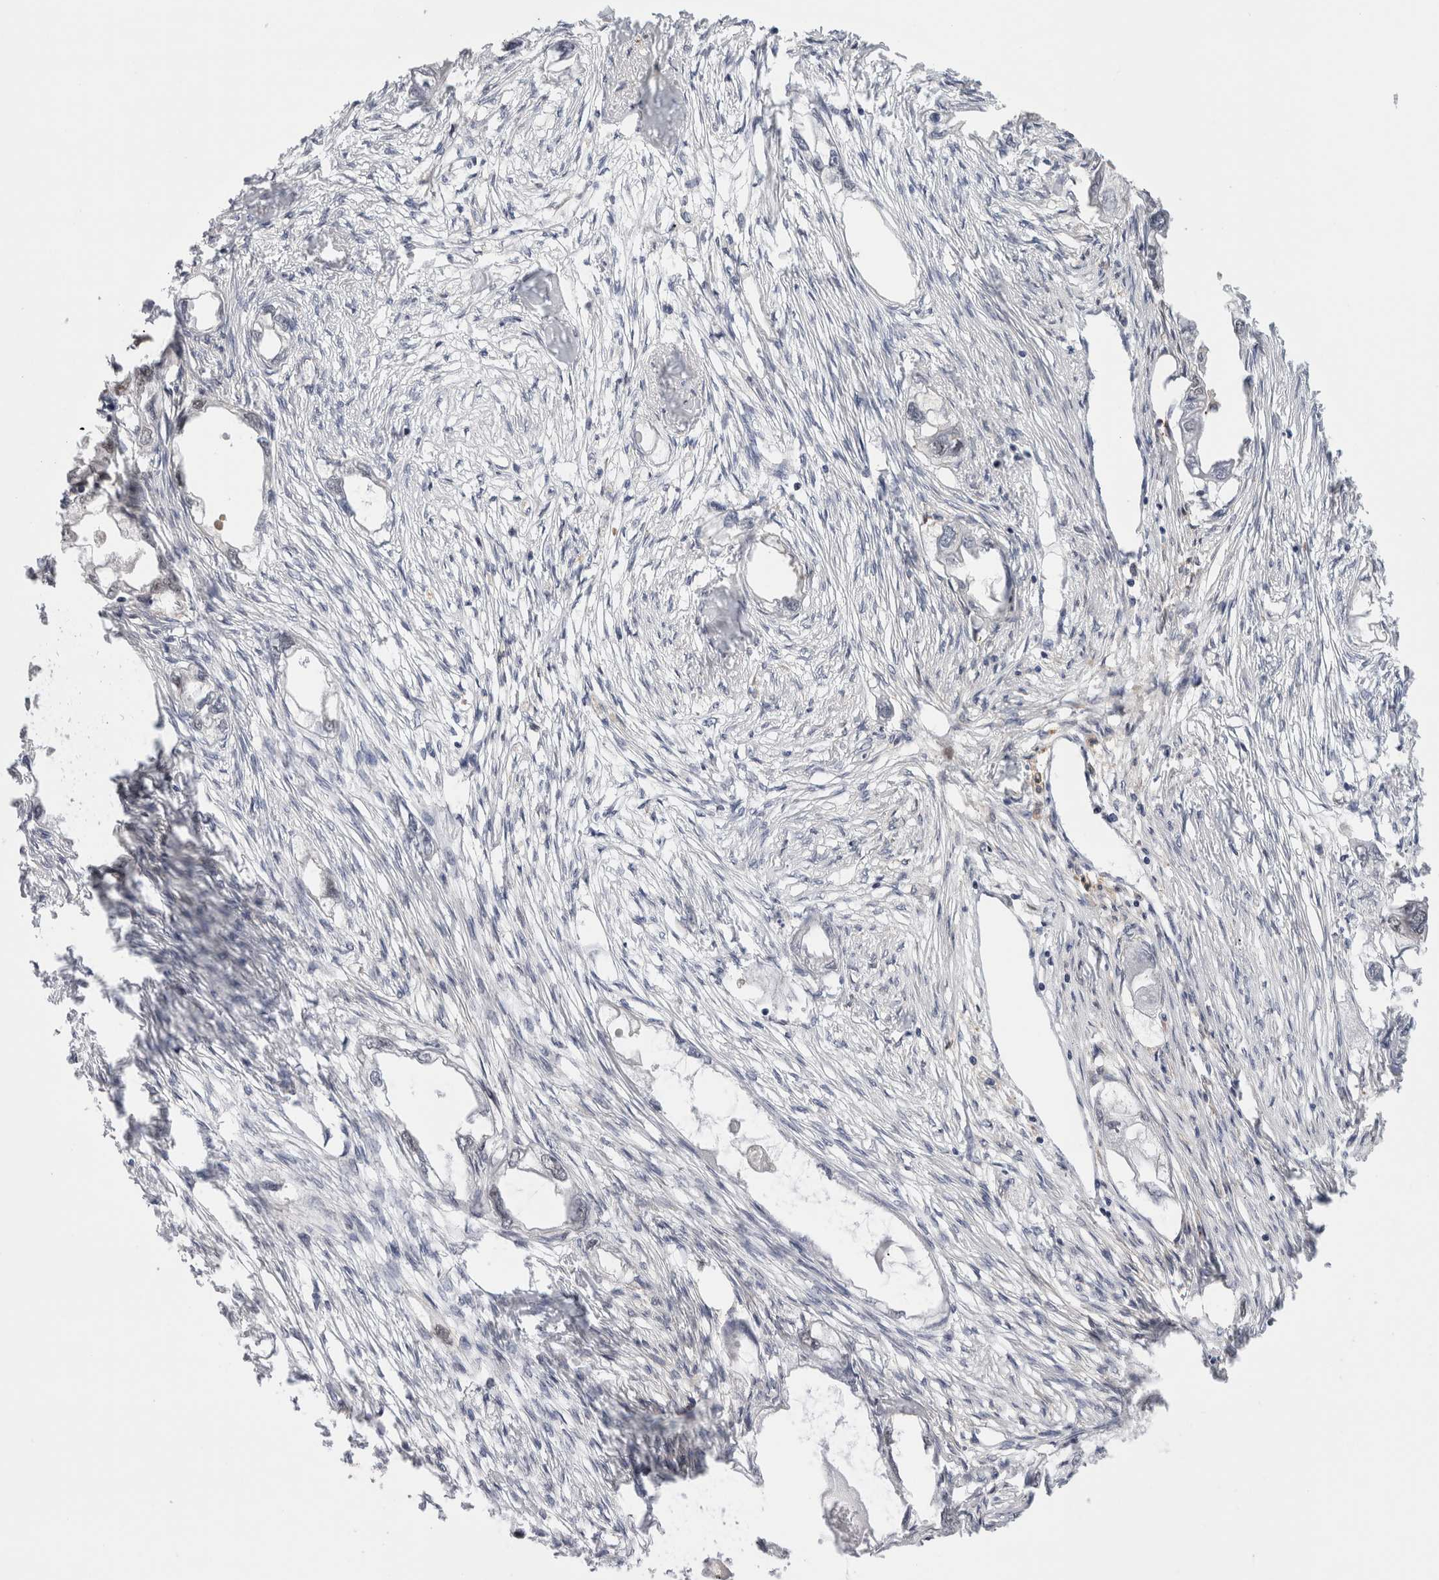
{"staining": {"intensity": "negative", "quantity": "none", "location": "none"}, "tissue": "endometrial cancer", "cell_type": "Tumor cells", "image_type": "cancer", "snomed": [{"axis": "morphology", "description": "Adenocarcinoma, NOS"}, {"axis": "morphology", "description": "Adenocarcinoma, metastatic, NOS"}, {"axis": "topography", "description": "Adipose tissue"}, {"axis": "topography", "description": "Endometrium"}], "caption": "This is an immunohistochemistry image of adenocarcinoma (endometrial). There is no staining in tumor cells.", "gene": "ZNF521", "patient": {"sex": "female", "age": 67}}